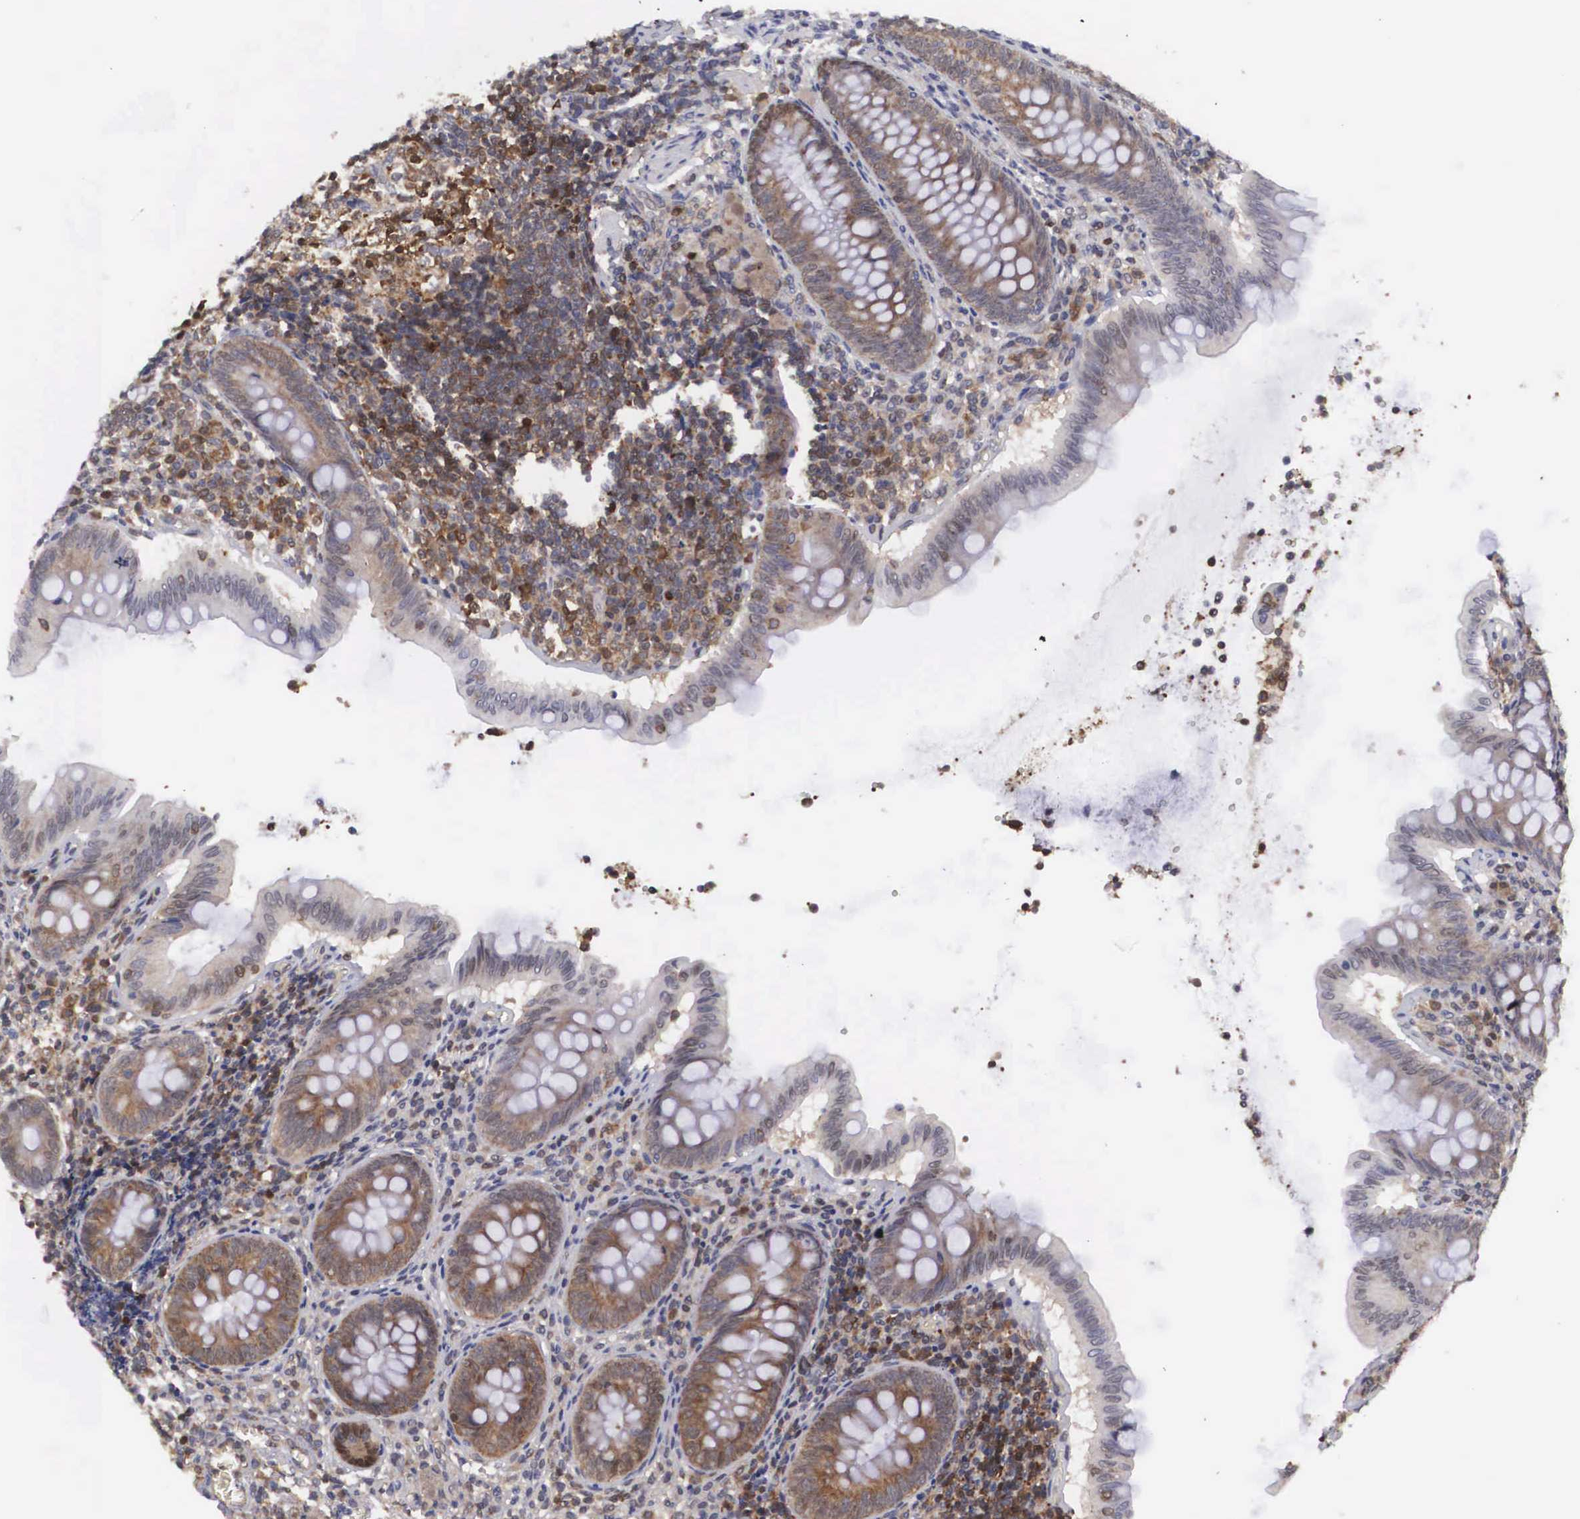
{"staining": {"intensity": "strong", "quantity": ">75%", "location": "cytoplasmic/membranous,nuclear"}, "tissue": "appendix", "cell_type": "Glandular cells", "image_type": "normal", "snomed": [{"axis": "morphology", "description": "Normal tissue, NOS"}, {"axis": "topography", "description": "Appendix"}], "caption": "Immunohistochemistry (IHC) photomicrograph of unremarkable appendix stained for a protein (brown), which exhibits high levels of strong cytoplasmic/membranous,nuclear expression in about >75% of glandular cells.", "gene": "ADSL", "patient": {"sex": "female", "age": 34}}